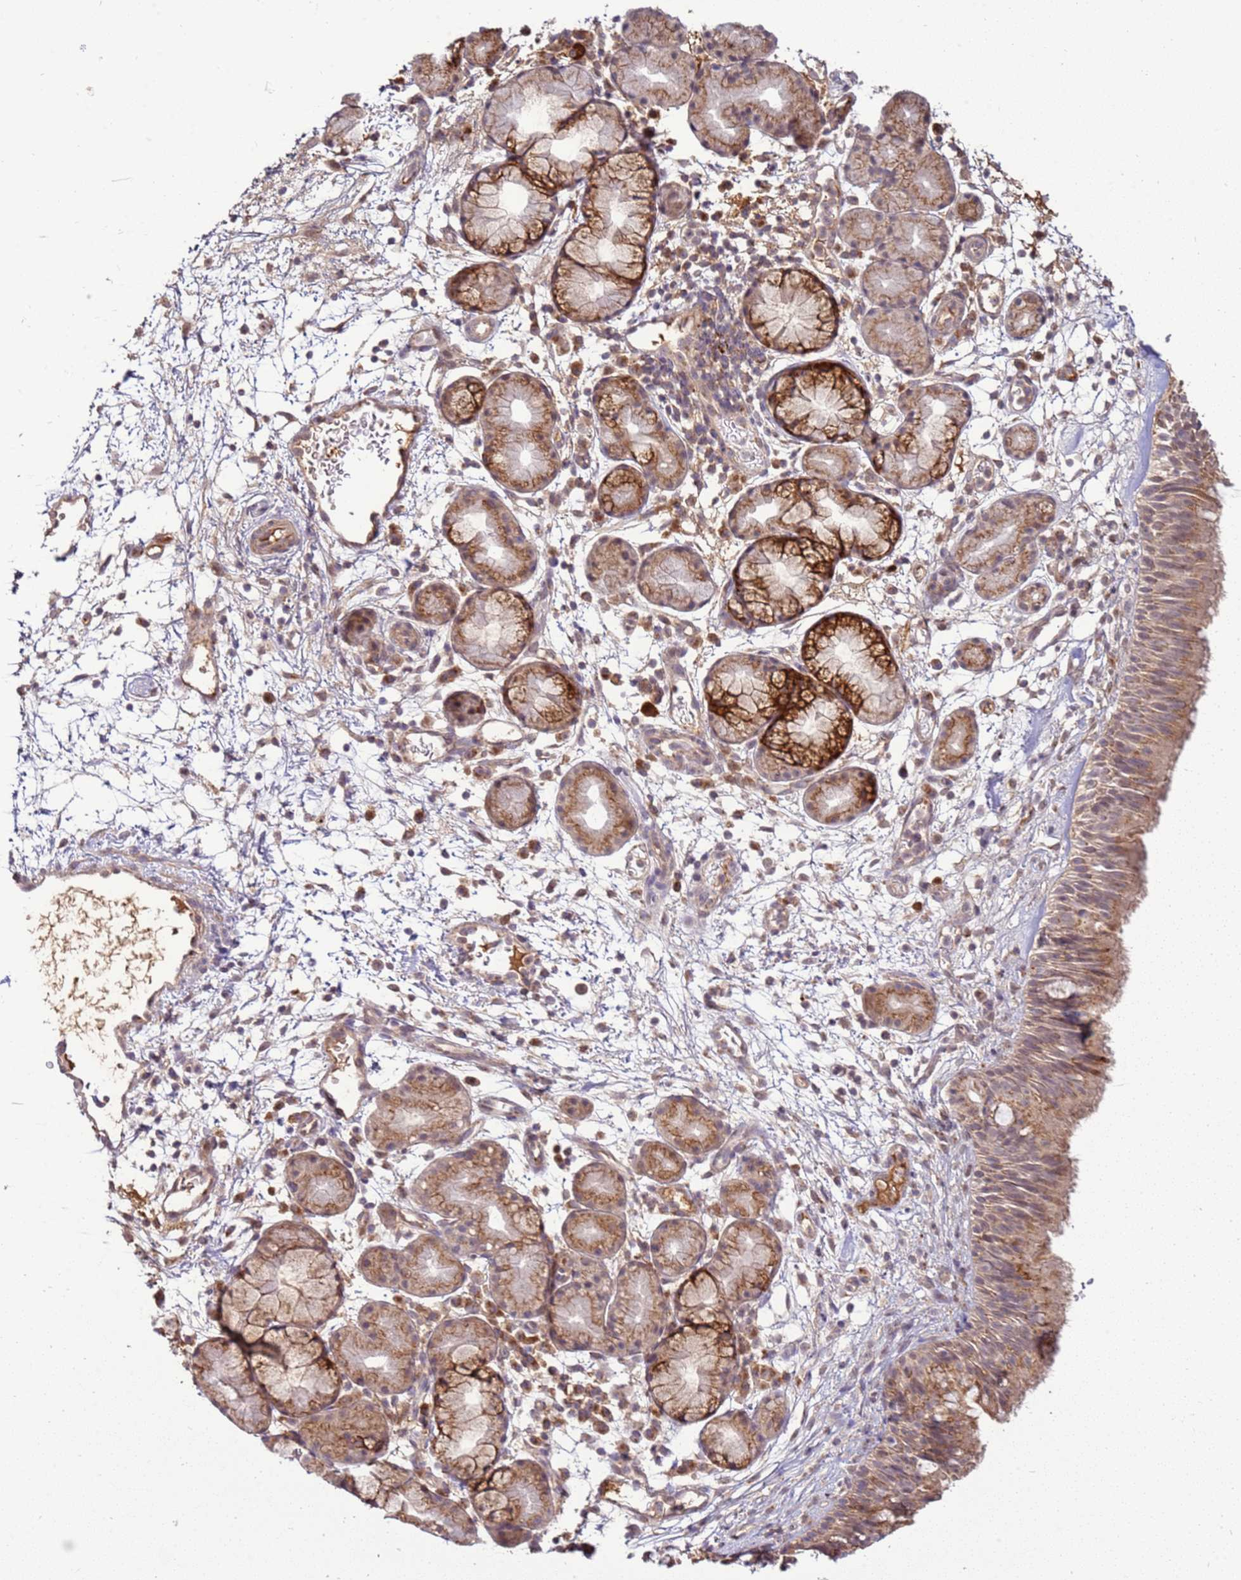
{"staining": {"intensity": "moderate", "quantity": ">75%", "location": "cytoplasmic/membranous"}, "tissue": "nasopharynx", "cell_type": "Respiratory epithelial cells", "image_type": "normal", "snomed": [{"axis": "morphology", "description": "Normal tissue, NOS"}, {"axis": "topography", "description": "Nasopharynx"}], "caption": "IHC staining of unremarkable nasopharynx, which reveals medium levels of moderate cytoplasmic/membranous positivity in approximately >75% of respiratory epithelial cells indicating moderate cytoplasmic/membranous protein expression. The staining was performed using DAB (3,3'-diaminobenzidine) (brown) for protein detection and nuclei were counterstained in hematoxylin (blue).", "gene": "ZNF624", "patient": {"sex": "female", "age": 81}}